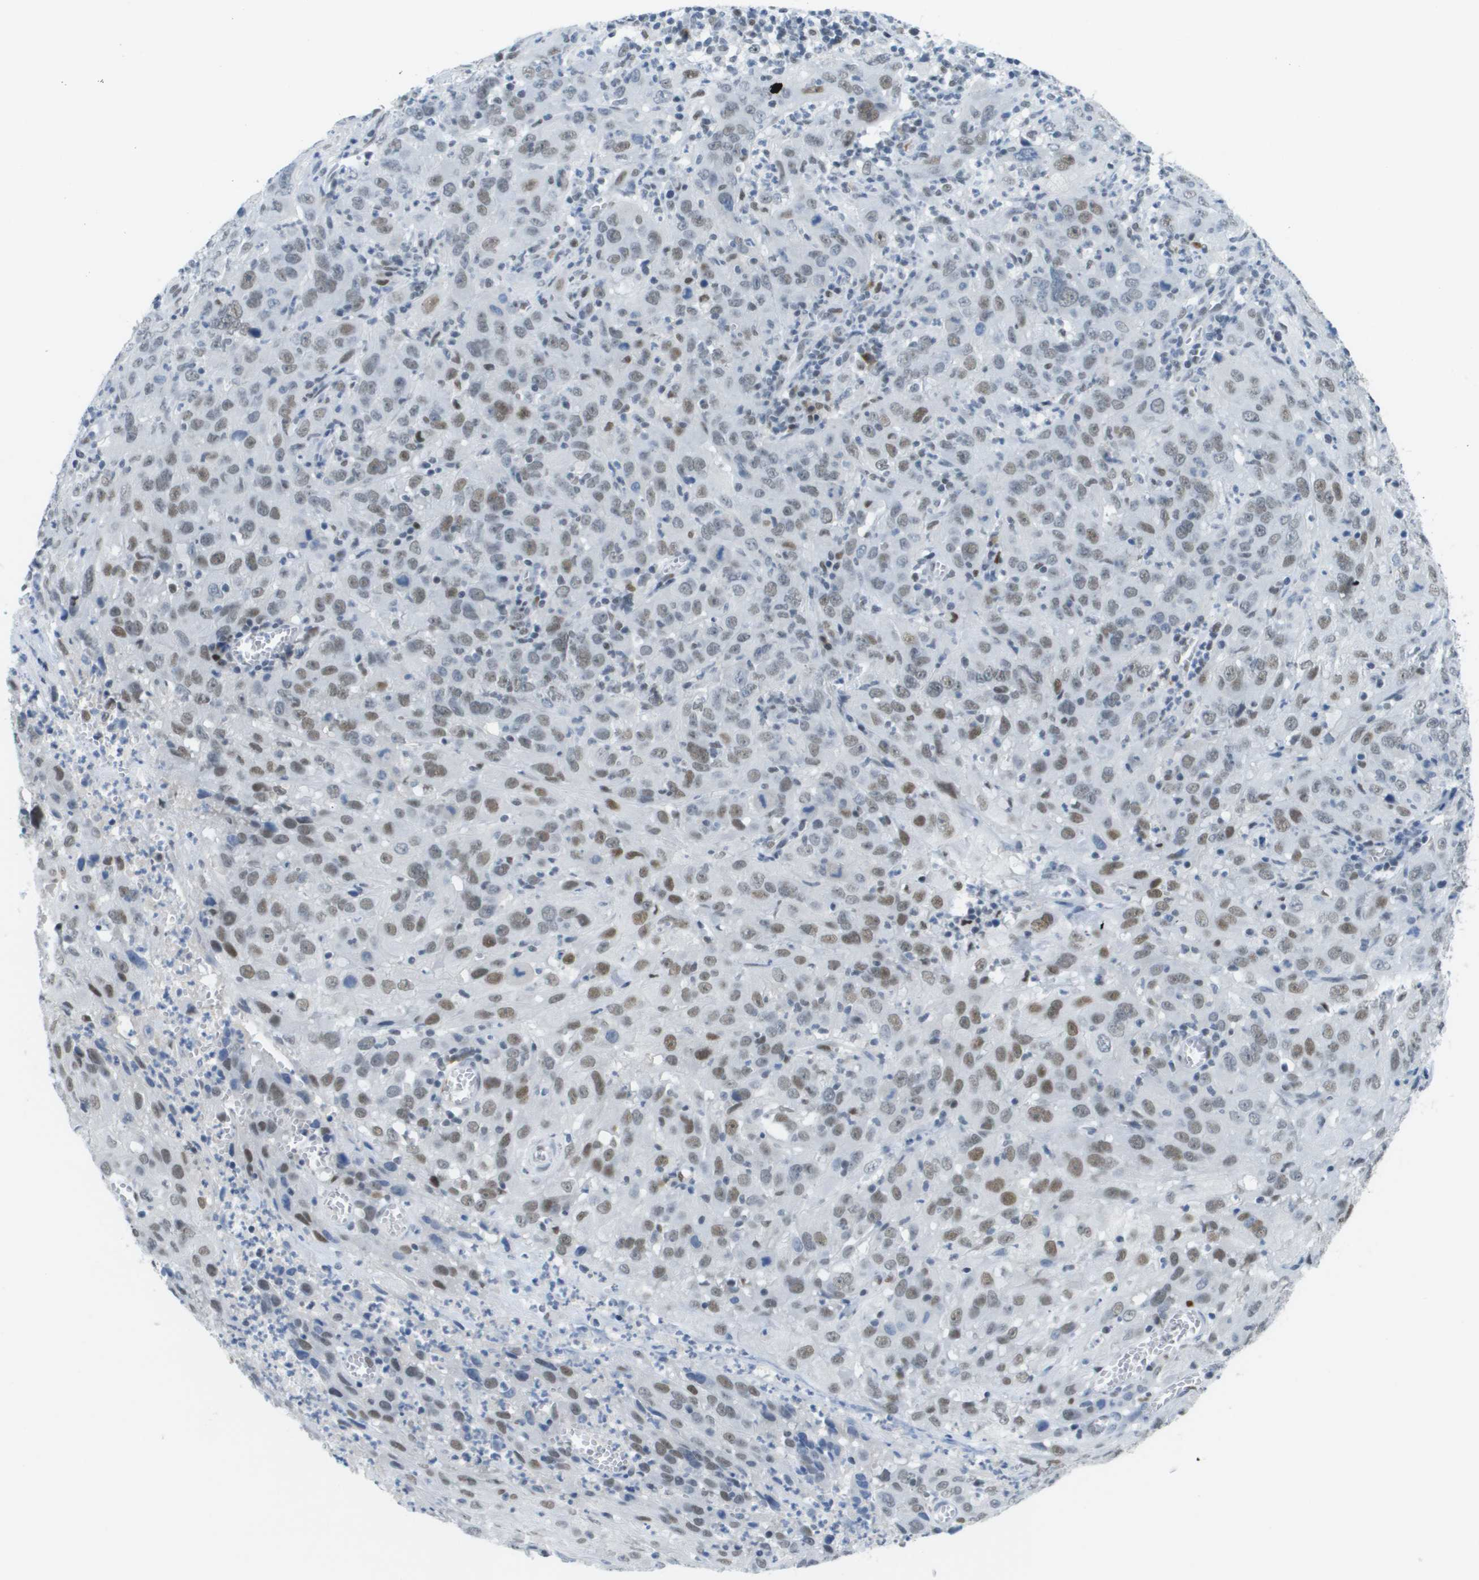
{"staining": {"intensity": "moderate", "quantity": "25%-75%", "location": "nuclear"}, "tissue": "cervical cancer", "cell_type": "Tumor cells", "image_type": "cancer", "snomed": [{"axis": "morphology", "description": "Squamous cell carcinoma, NOS"}, {"axis": "topography", "description": "Cervix"}], "caption": "The histopathology image demonstrates staining of cervical cancer (squamous cell carcinoma), revealing moderate nuclear protein positivity (brown color) within tumor cells.", "gene": "TP53RK", "patient": {"sex": "female", "age": 32}}